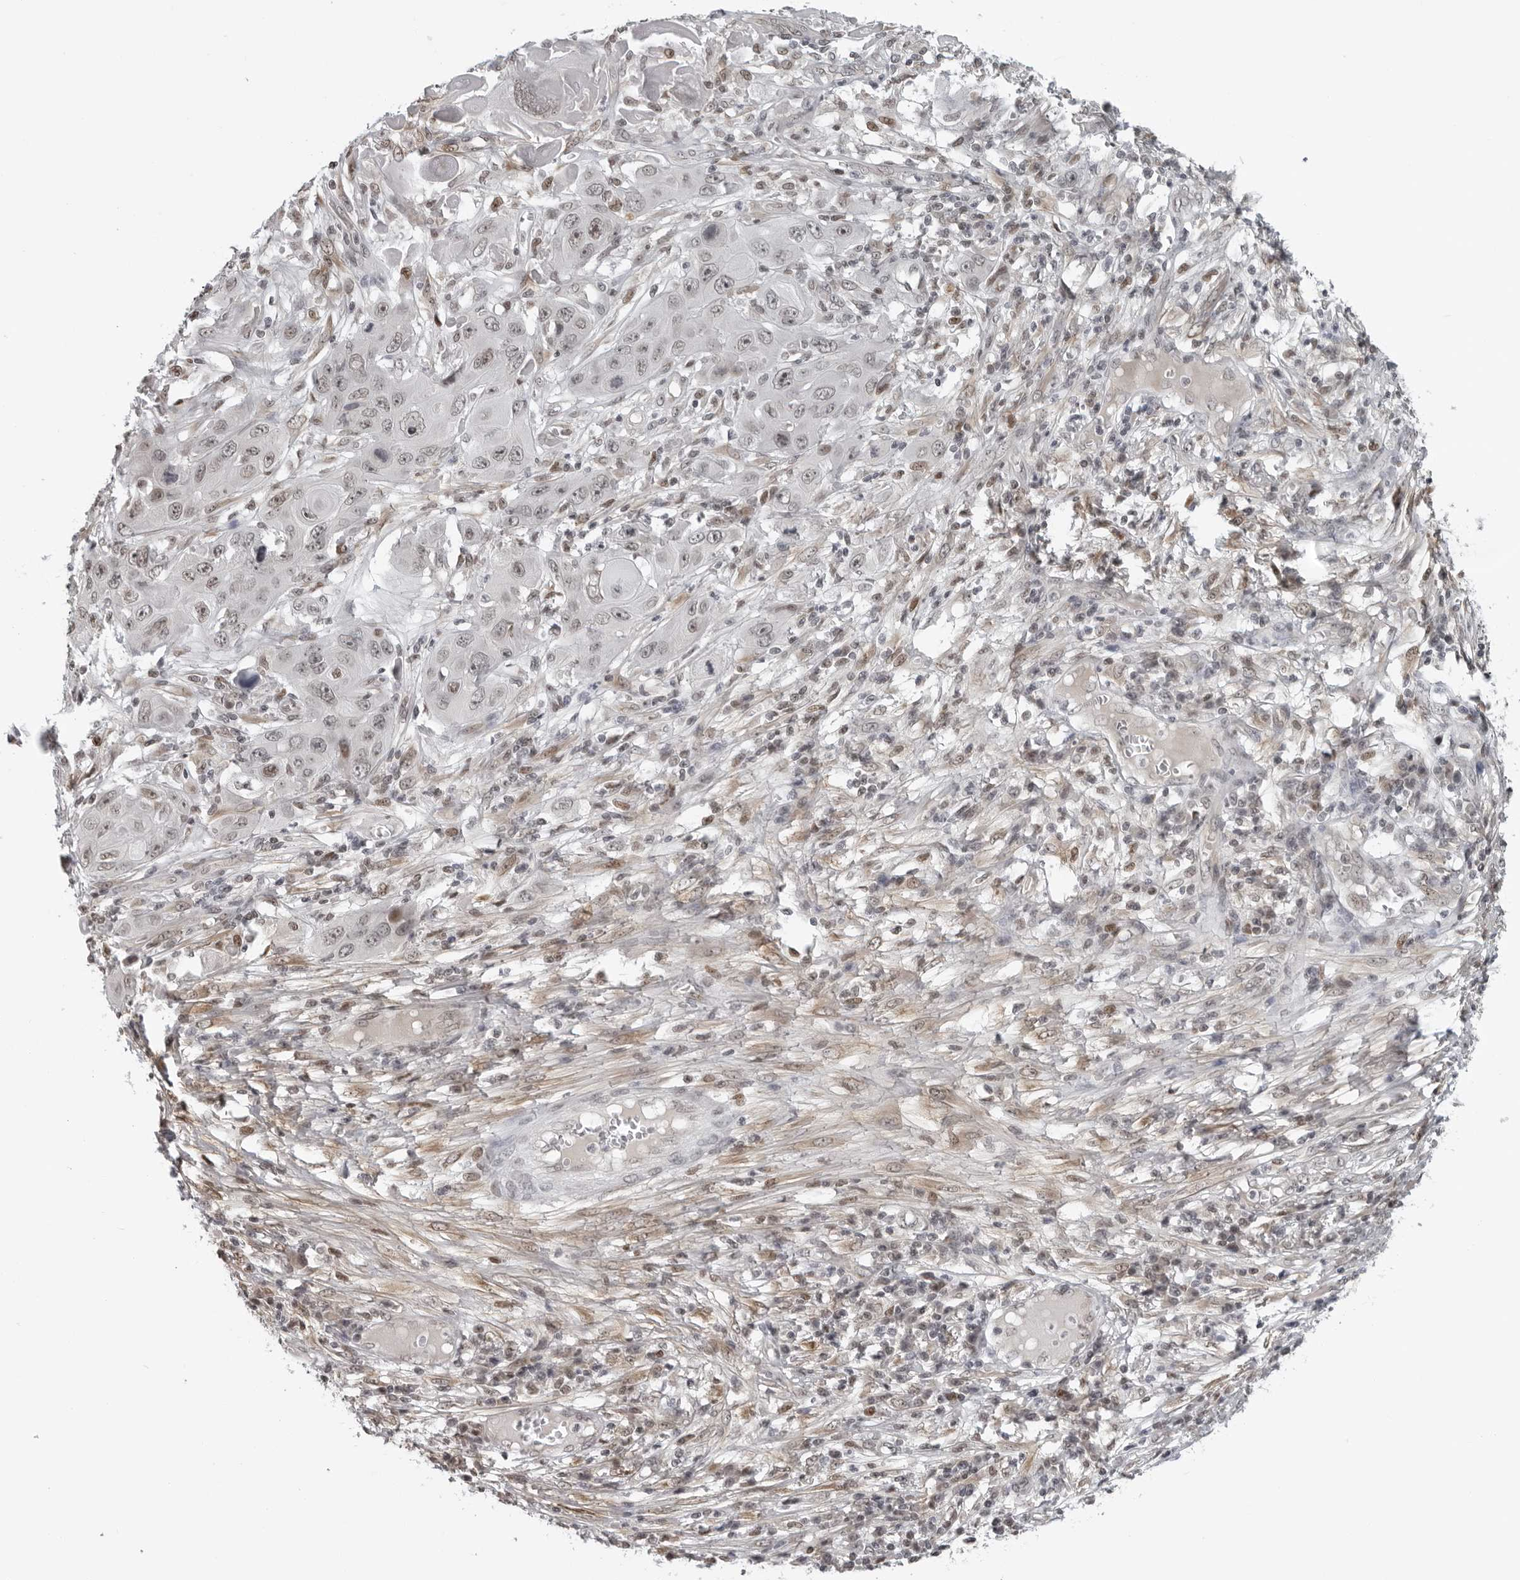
{"staining": {"intensity": "negative", "quantity": "none", "location": "none"}, "tissue": "skin cancer", "cell_type": "Tumor cells", "image_type": "cancer", "snomed": [{"axis": "morphology", "description": "Squamous cell carcinoma, NOS"}, {"axis": "topography", "description": "Skin"}], "caption": "Immunohistochemistry (IHC) micrograph of human skin cancer (squamous cell carcinoma) stained for a protein (brown), which reveals no expression in tumor cells.", "gene": "MAF", "patient": {"sex": "male", "age": 55}}